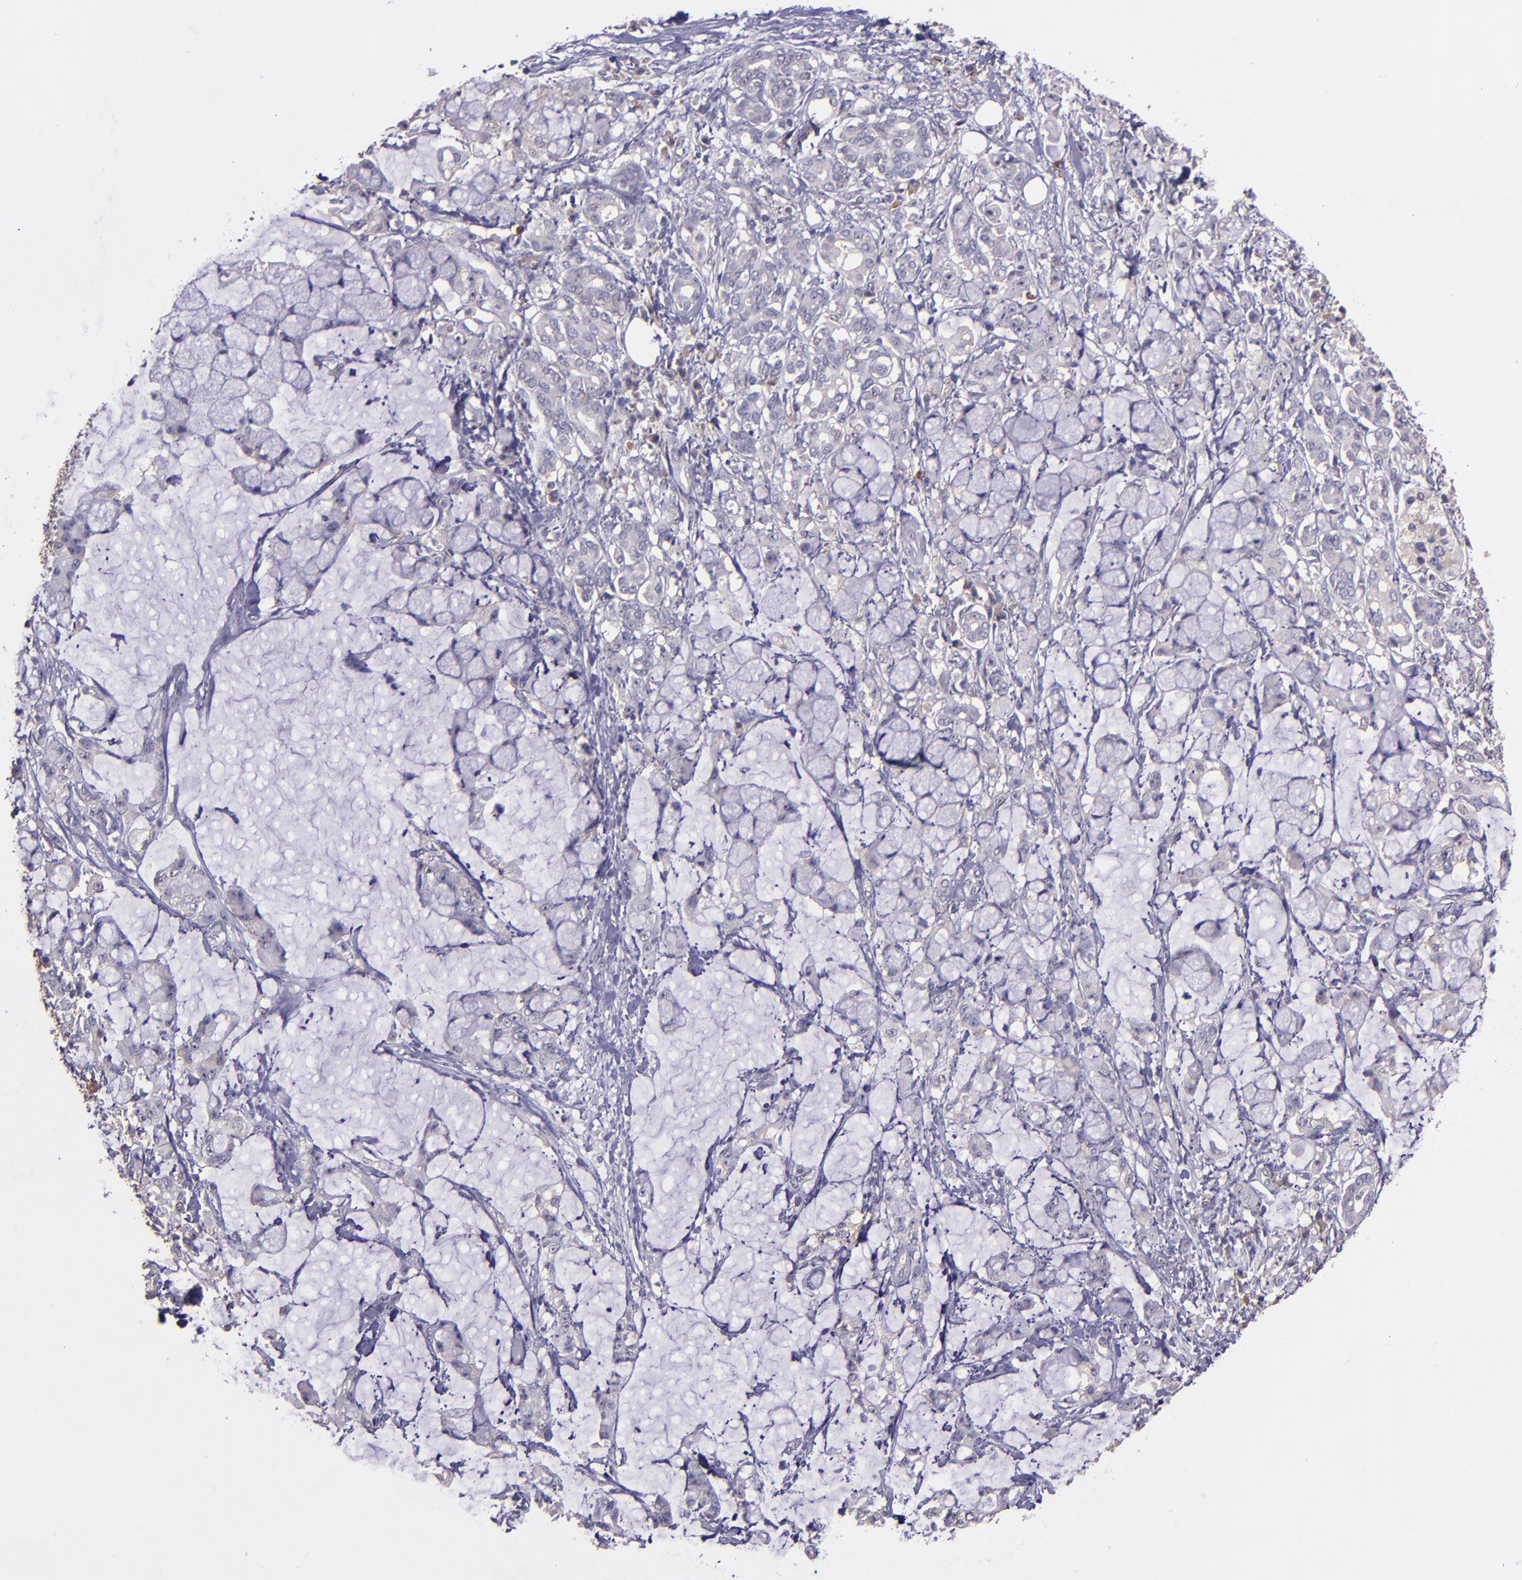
{"staining": {"intensity": "weak", "quantity": "25%-75%", "location": "cytoplasmic/membranous"}, "tissue": "pancreatic cancer", "cell_type": "Tumor cells", "image_type": "cancer", "snomed": [{"axis": "morphology", "description": "Adenocarcinoma, NOS"}, {"axis": "topography", "description": "Pancreas"}], "caption": "High-magnification brightfield microscopy of pancreatic adenocarcinoma stained with DAB (3,3'-diaminobenzidine) (brown) and counterstained with hematoxylin (blue). tumor cells exhibit weak cytoplasmic/membranous expression is appreciated in approximately25%-75% of cells.", "gene": "PAPPA", "patient": {"sex": "female", "age": 73}}